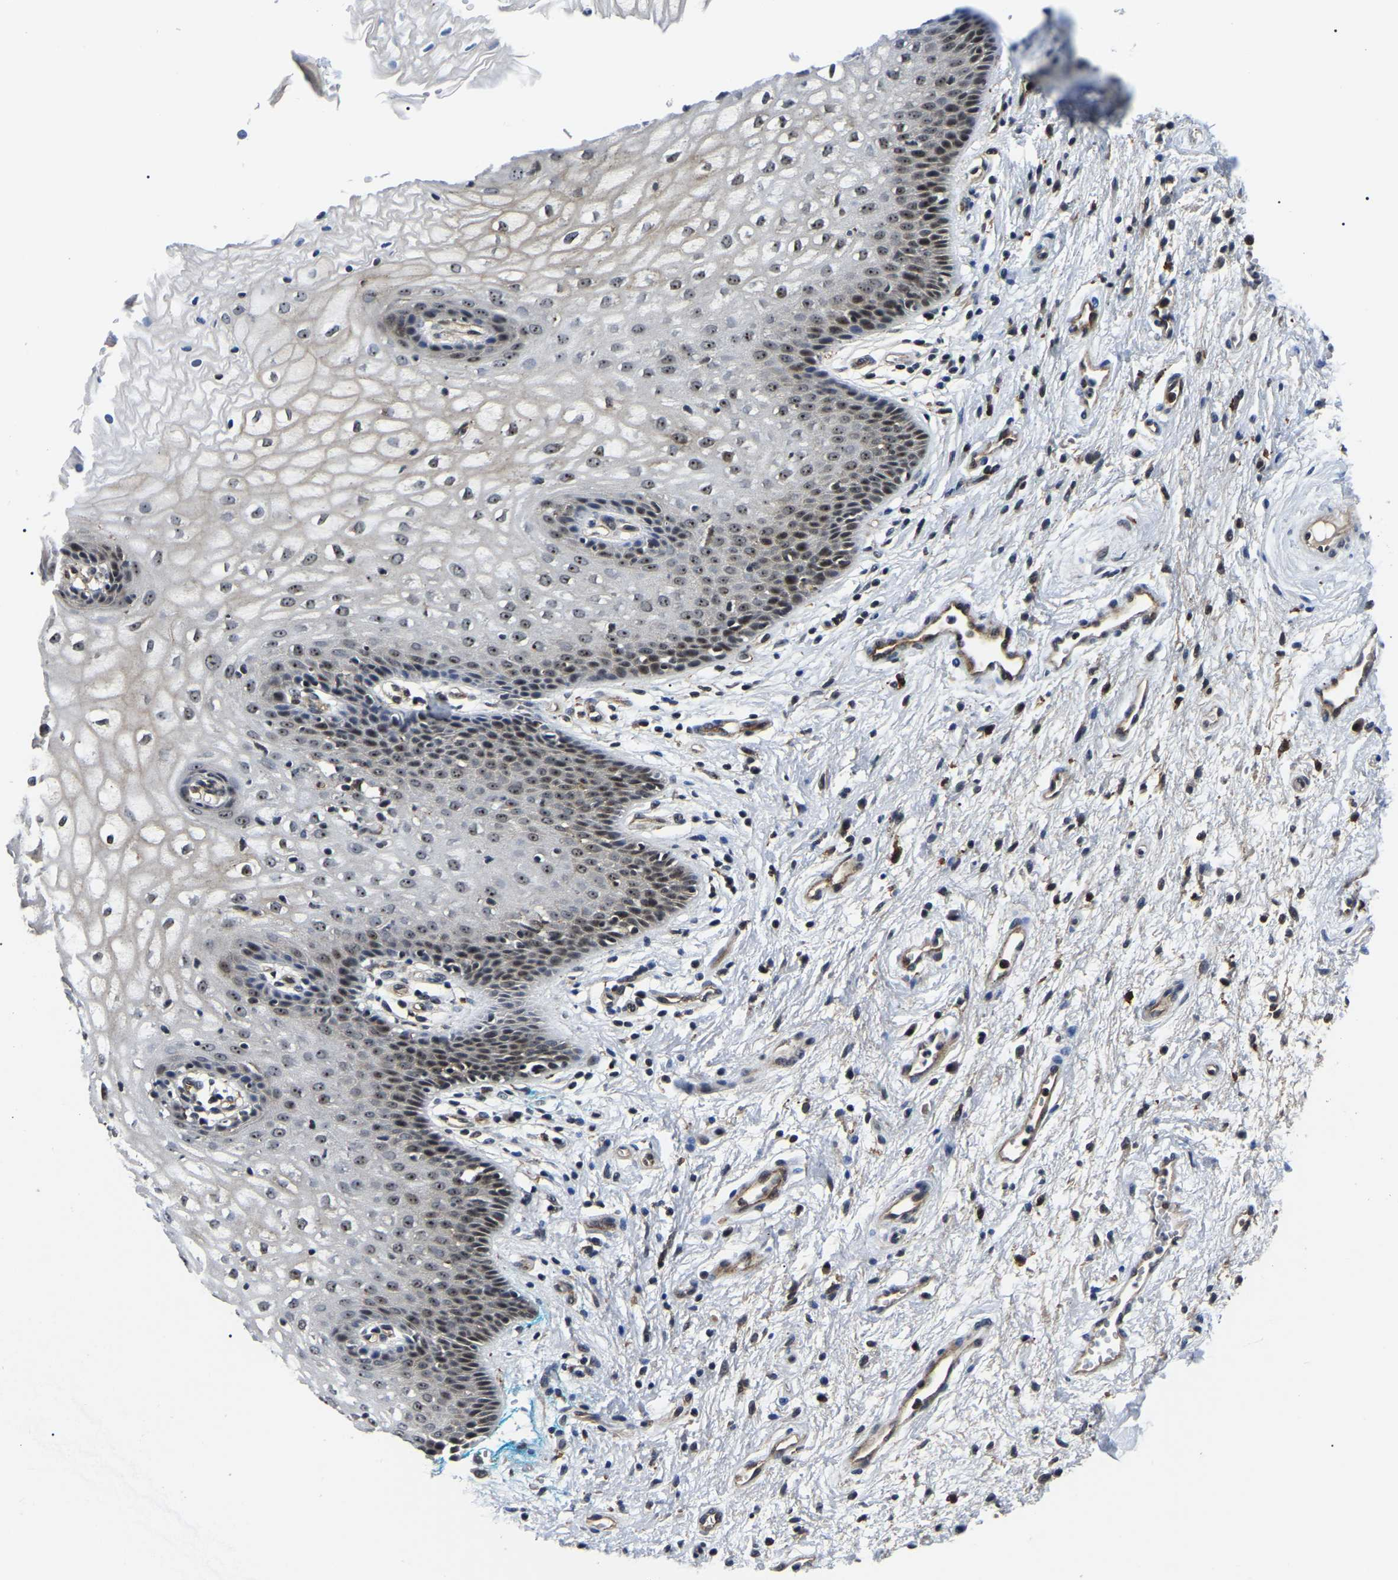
{"staining": {"intensity": "strong", "quantity": "25%-75%", "location": "nuclear"}, "tissue": "vagina", "cell_type": "Squamous epithelial cells", "image_type": "normal", "snomed": [{"axis": "morphology", "description": "Normal tissue, NOS"}, {"axis": "topography", "description": "Vagina"}], "caption": "The histopathology image shows staining of benign vagina, revealing strong nuclear protein staining (brown color) within squamous epithelial cells.", "gene": "RRP1B", "patient": {"sex": "female", "age": 34}}